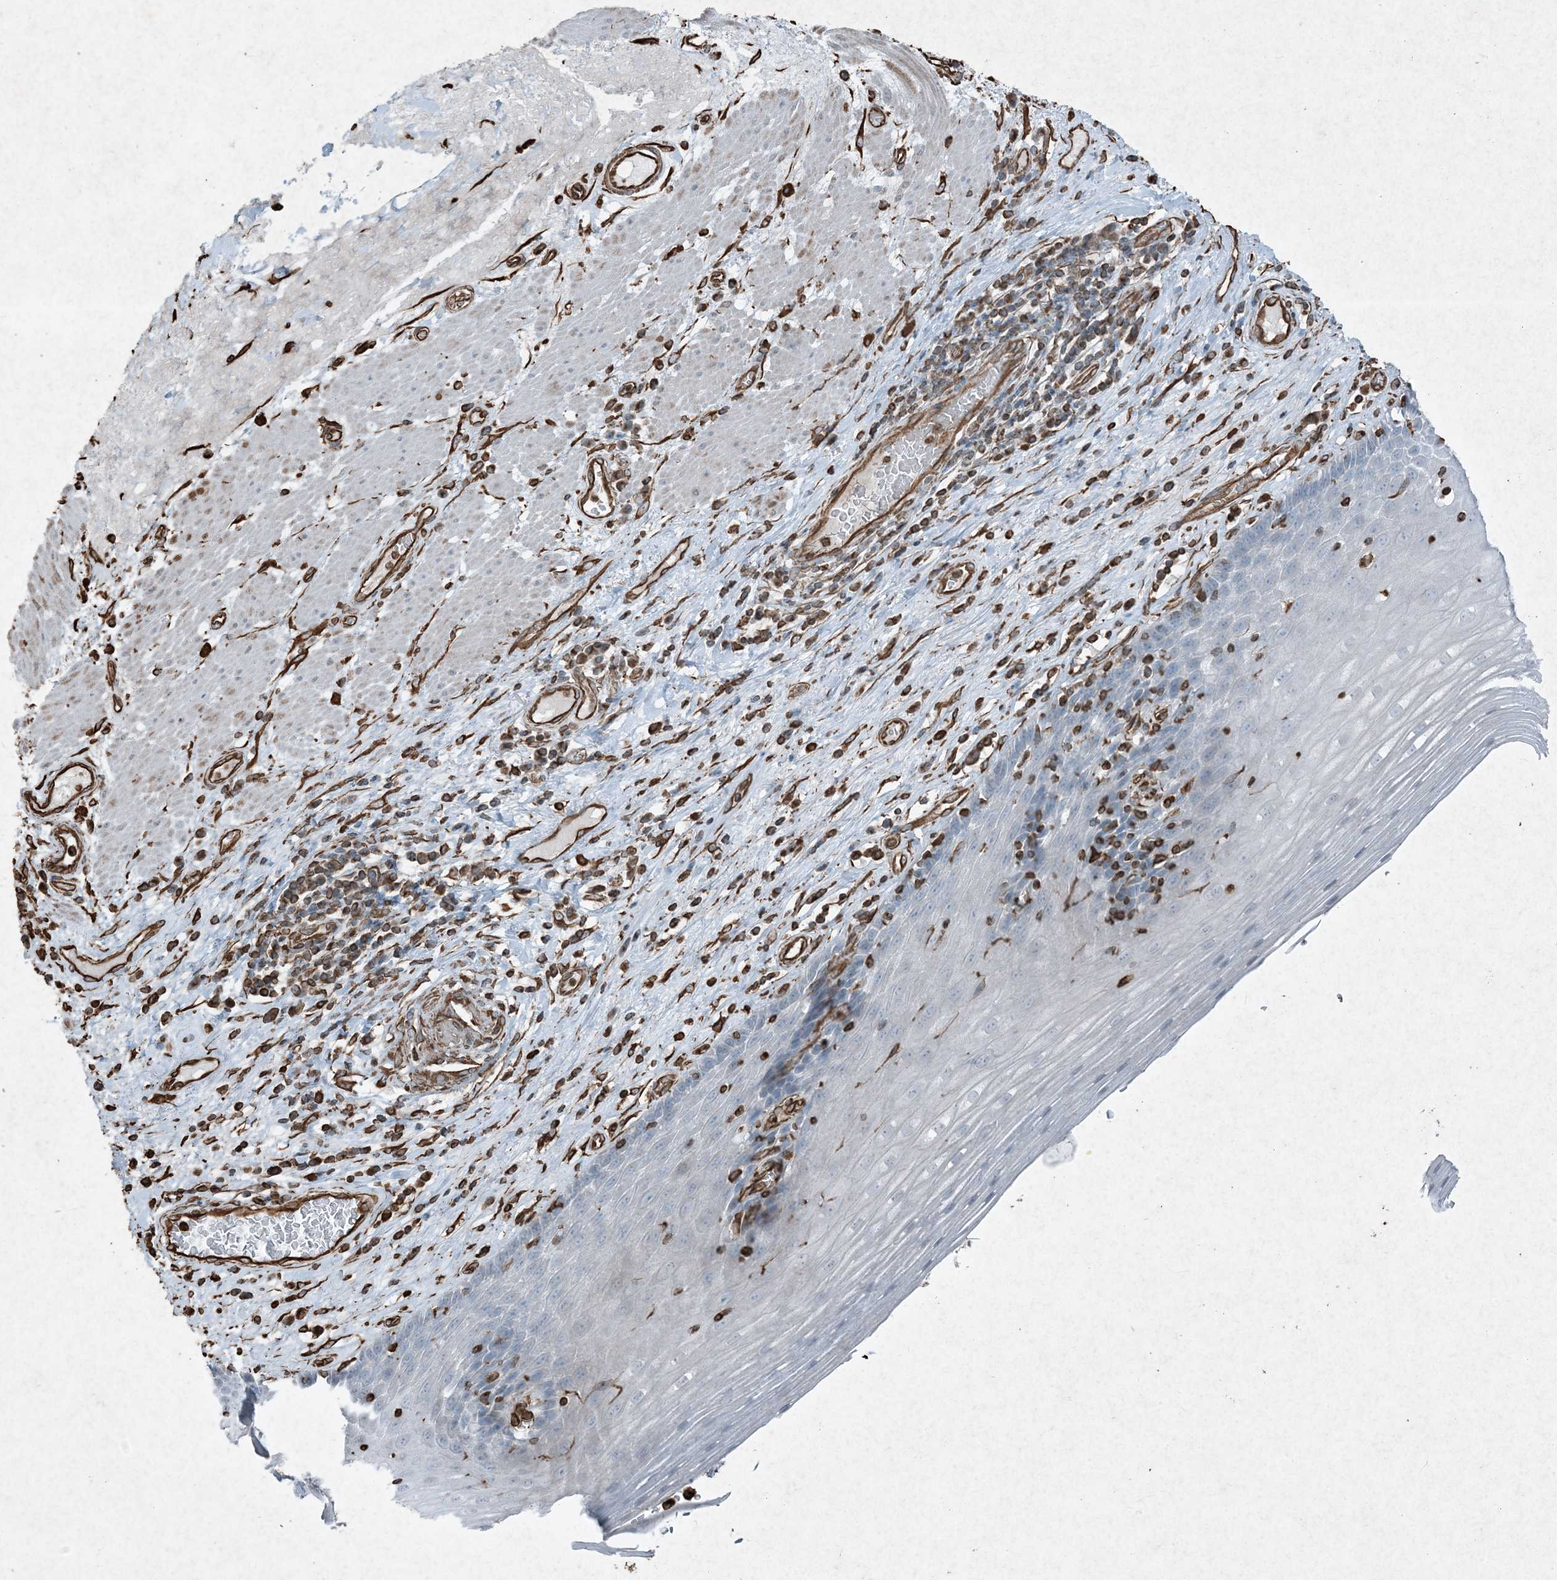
{"staining": {"intensity": "negative", "quantity": "none", "location": "none"}, "tissue": "esophagus", "cell_type": "Squamous epithelial cells", "image_type": "normal", "snomed": [{"axis": "morphology", "description": "Normal tissue, NOS"}, {"axis": "topography", "description": "Esophagus"}], "caption": "This is an immunohistochemistry (IHC) histopathology image of unremarkable esophagus. There is no staining in squamous epithelial cells.", "gene": "RYK", "patient": {"sex": "male", "age": 62}}